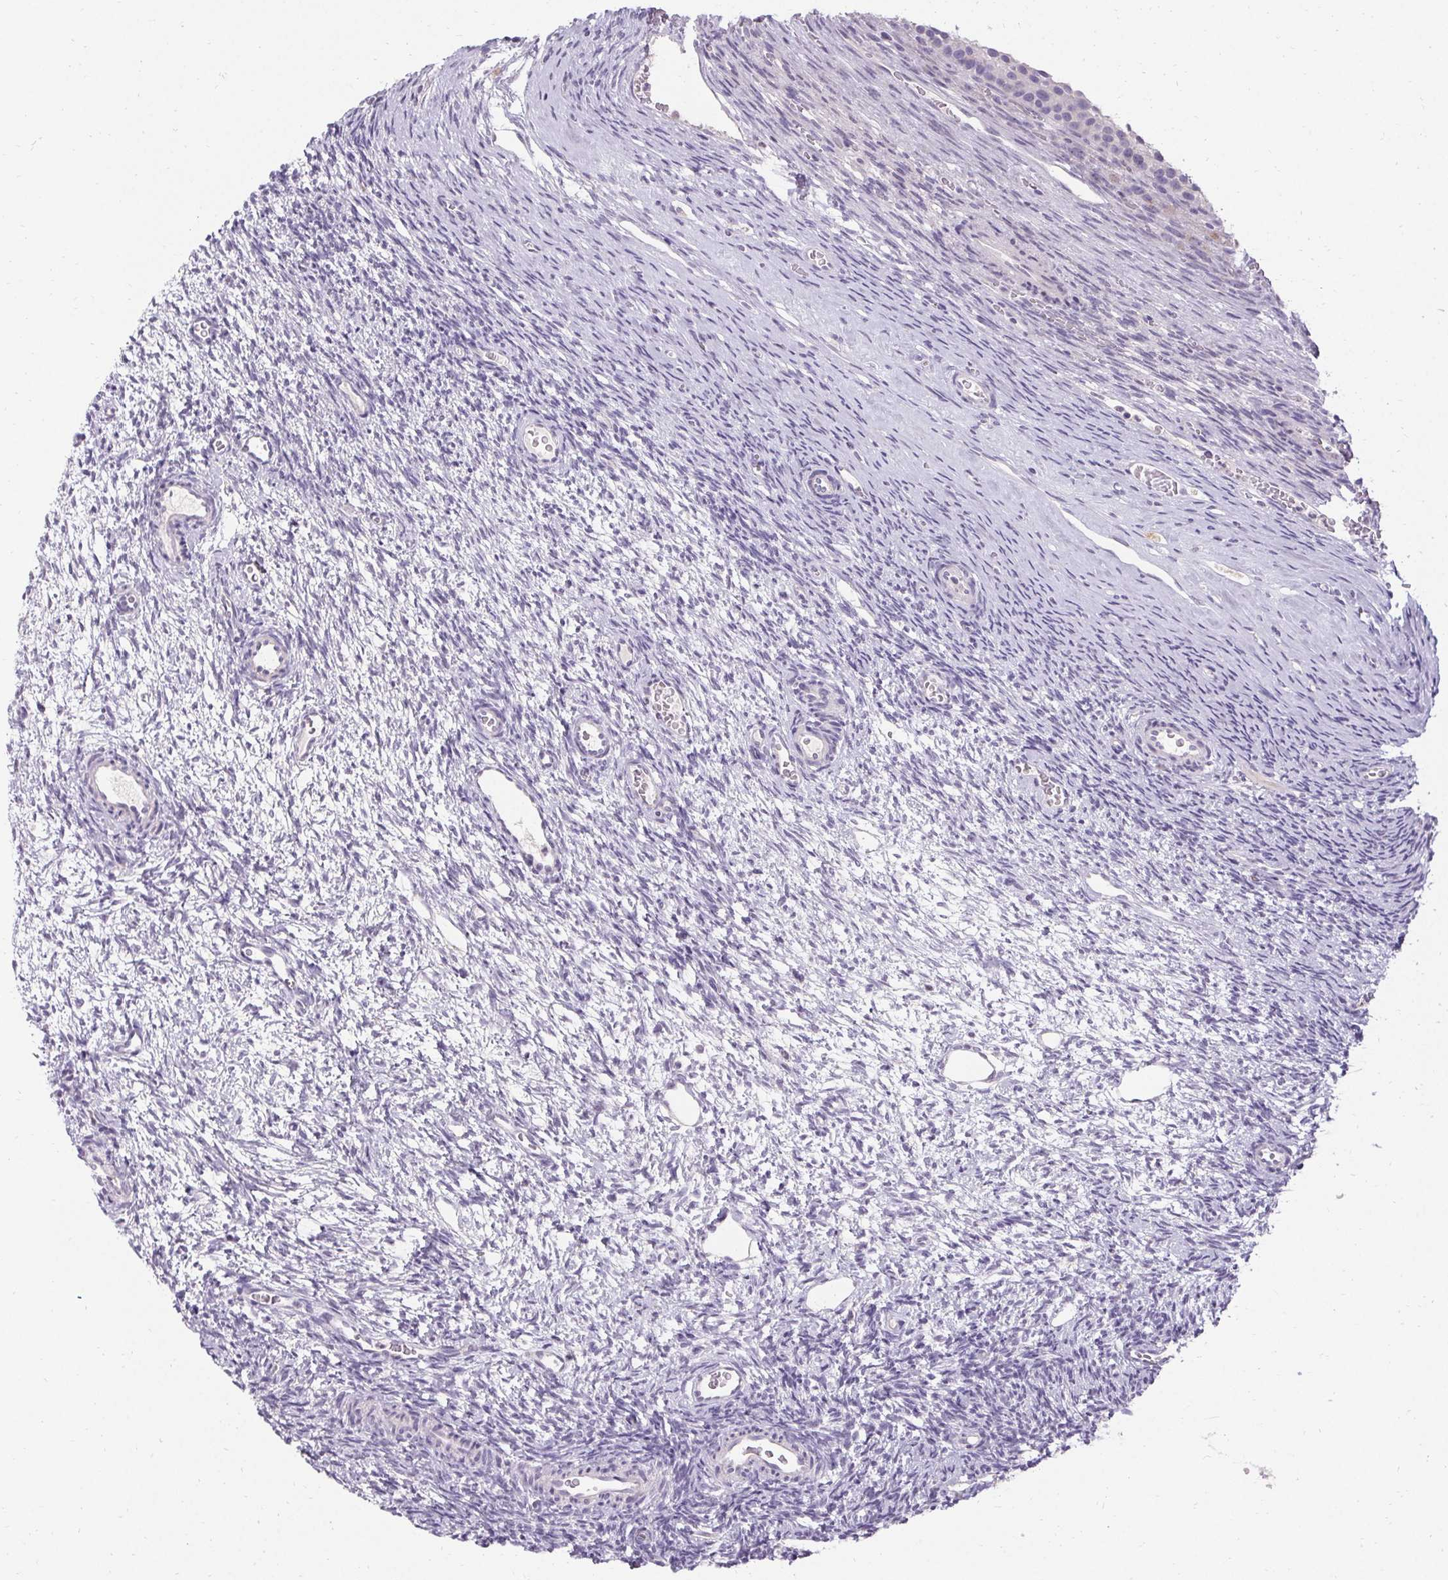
{"staining": {"intensity": "negative", "quantity": "none", "location": "none"}, "tissue": "ovary", "cell_type": "Ovarian stroma cells", "image_type": "normal", "snomed": [{"axis": "morphology", "description": "Normal tissue, NOS"}, {"axis": "topography", "description": "Ovary"}], "caption": "This is an immunohistochemistry (IHC) micrograph of unremarkable human ovary. There is no expression in ovarian stroma cells.", "gene": "HSD17B3", "patient": {"sex": "female", "age": 34}}